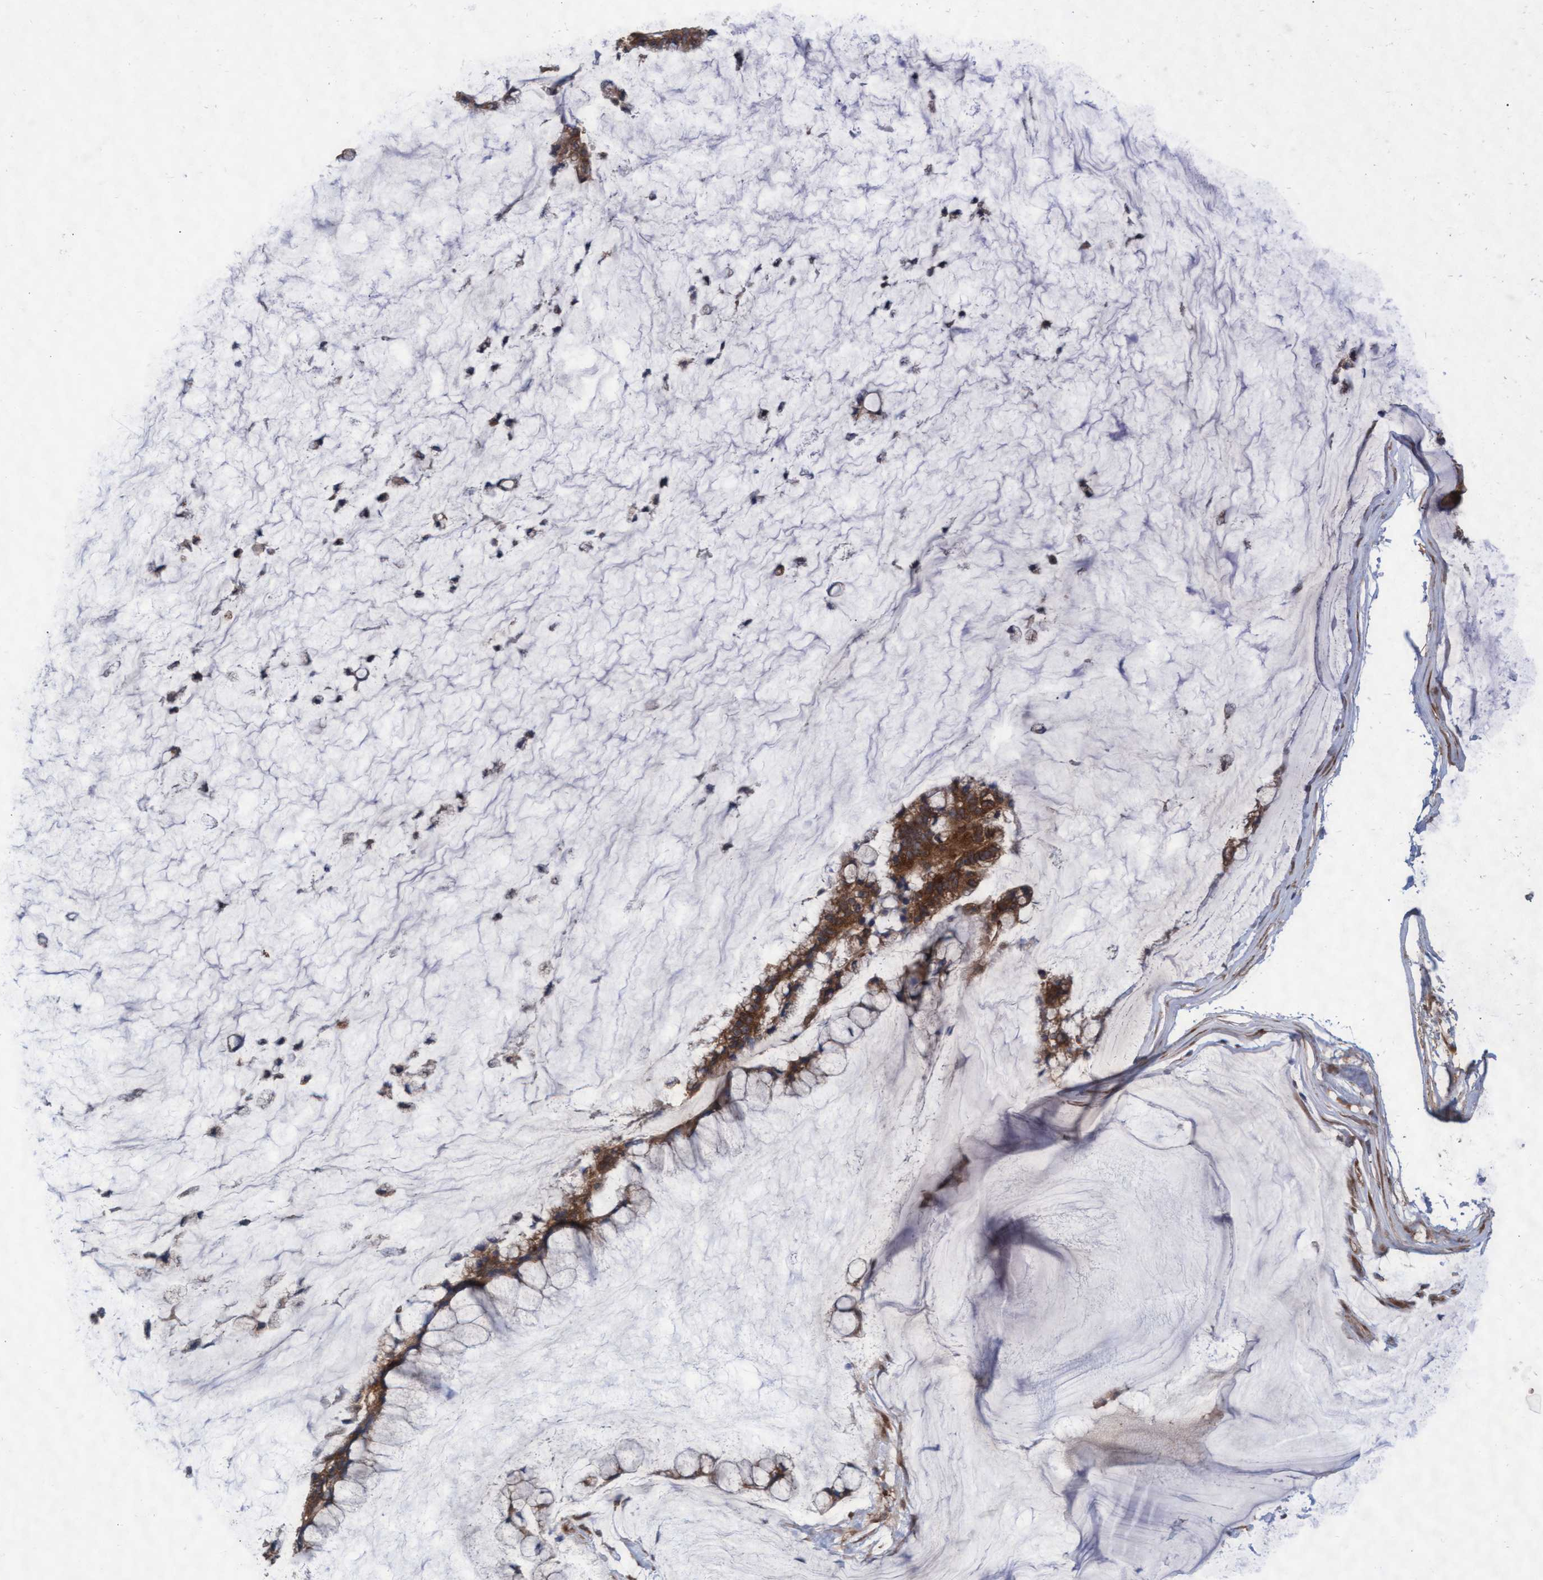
{"staining": {"intensity": "moderate", "quantity": ">75%", "location": "cytoplasmic/membranous"}, "tissue": "ovarian cancer", "cell_type": "Tumor cells", "image_type": "cancer", "snomed": [{"axis": "morphology", "description": "Cystadenocarcinoma, mucinous, NOS"}, {"axis": "topography", "description": "Ovary"}], "caption": "DAB immunohistochemical staining of human ovarian cancer exhibits moderate cytoplasmic/membranous protein positivity in approximately >75% of tumor cells. (Stains: DAB (3,3'-diaminobenzidine) in brown, nuclei in blue, Microscopy: brightfield microscopy at high magnification).", "gene": "ABCF2", "patient": {"sex": "female", "age": 39}}